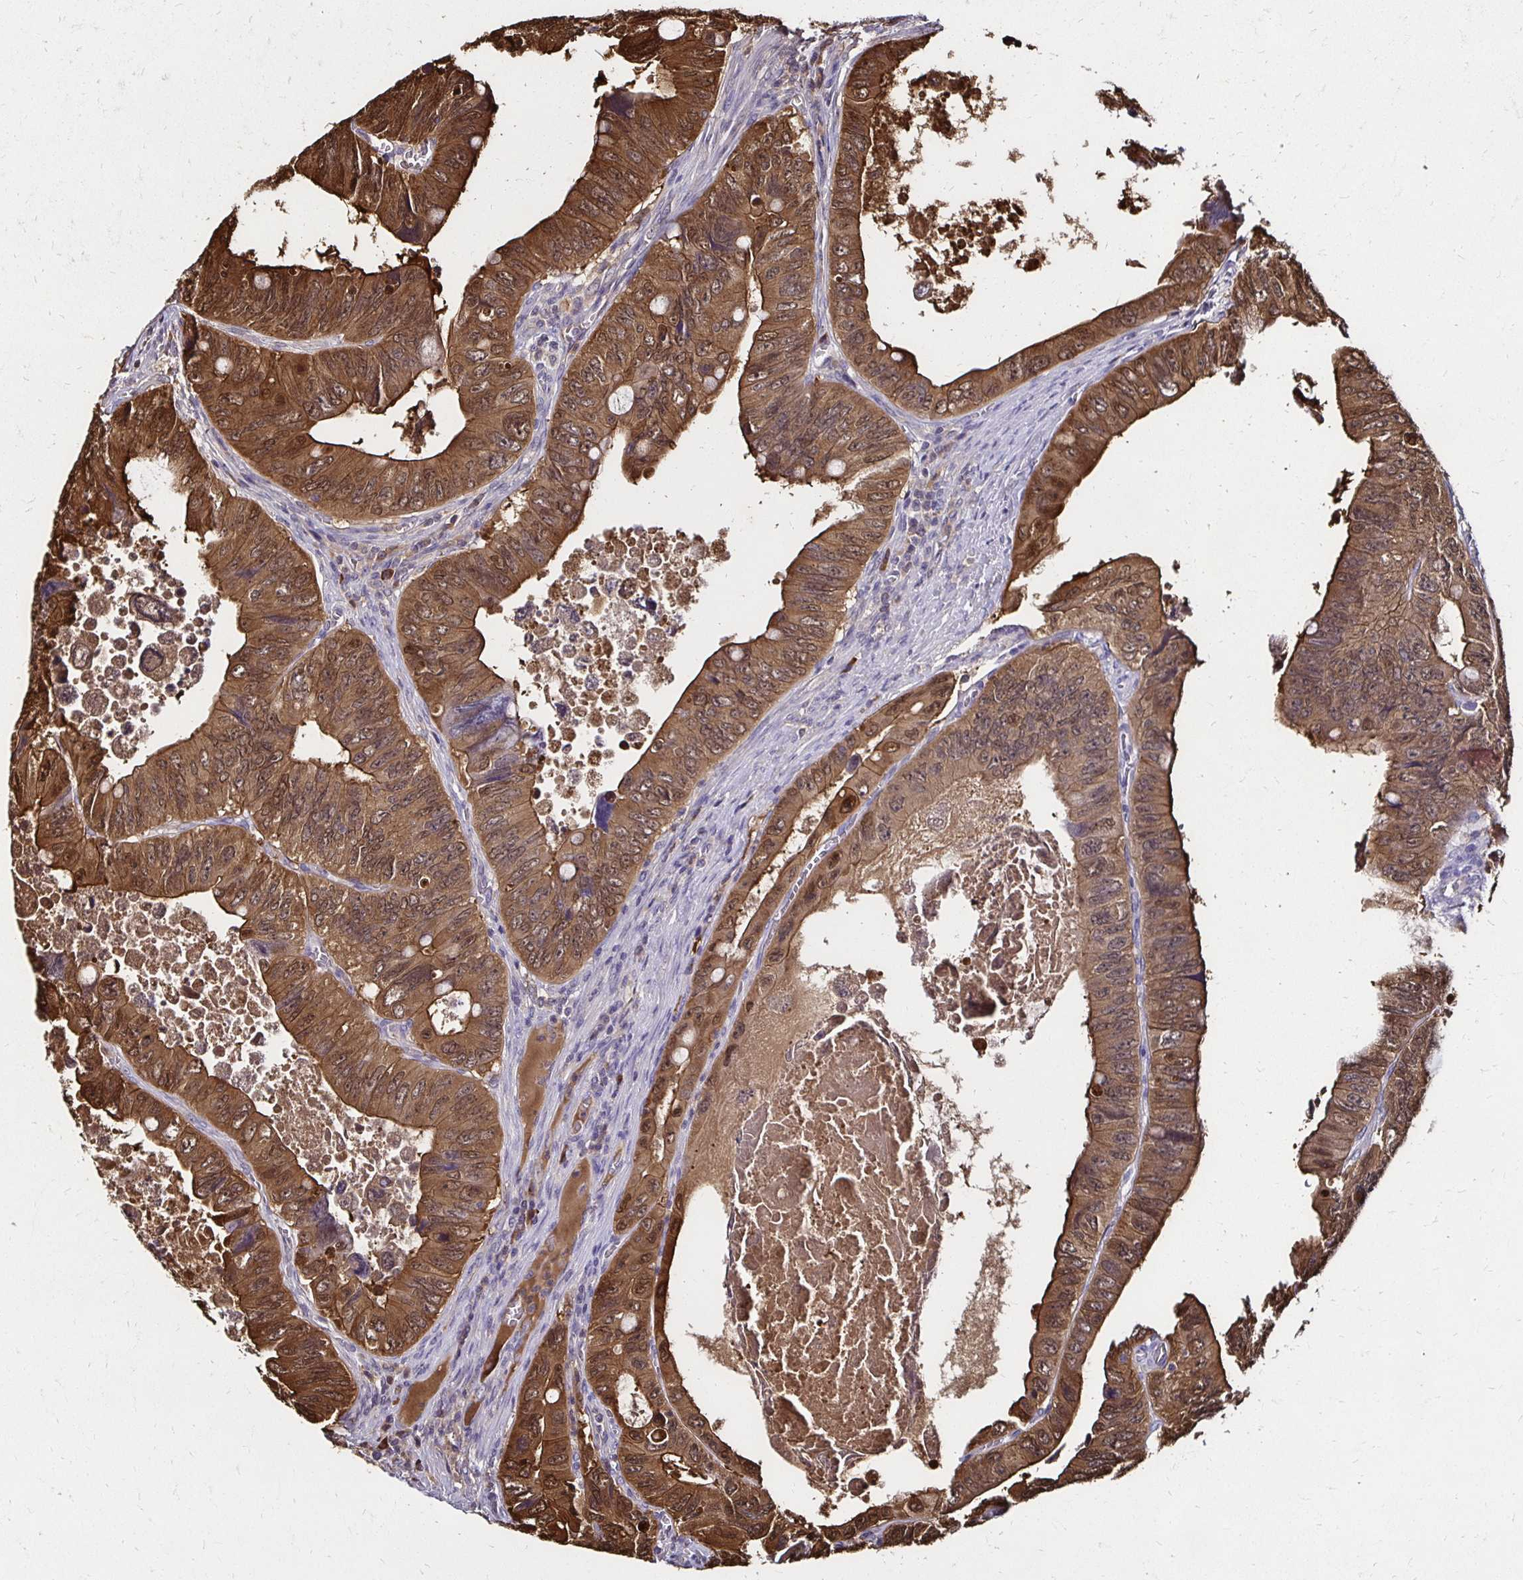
{"staining": {"intensity": "moderate", "quantity": ">75%", "location": "cytoplasmic/membranous,nuclear"}, "tissue": "colorectal cancer", "cell_type": "Tumor cells", "image_type": "cancer", "snomed": [{"axis": "morphology", "description": "Adenocarcinoma, NOS"}, {"axis": "topography", "description": "Colon"}], "caption": "An immunohistochemistry photomicrograph of tumor tissue is shown. Protein staining in brown highlights moderate cytoplasmic/membranous and nuclear positivity in colorectal adenocarcinoma within tumor cells. (Stains: DAB (3,3'-diaminobenzidine) in brown, nuclei in blue, Microscopy: brightfield microscopy at high magnification).", "gene": "TXN", "patient": {"sex": "female", "age": 84}}